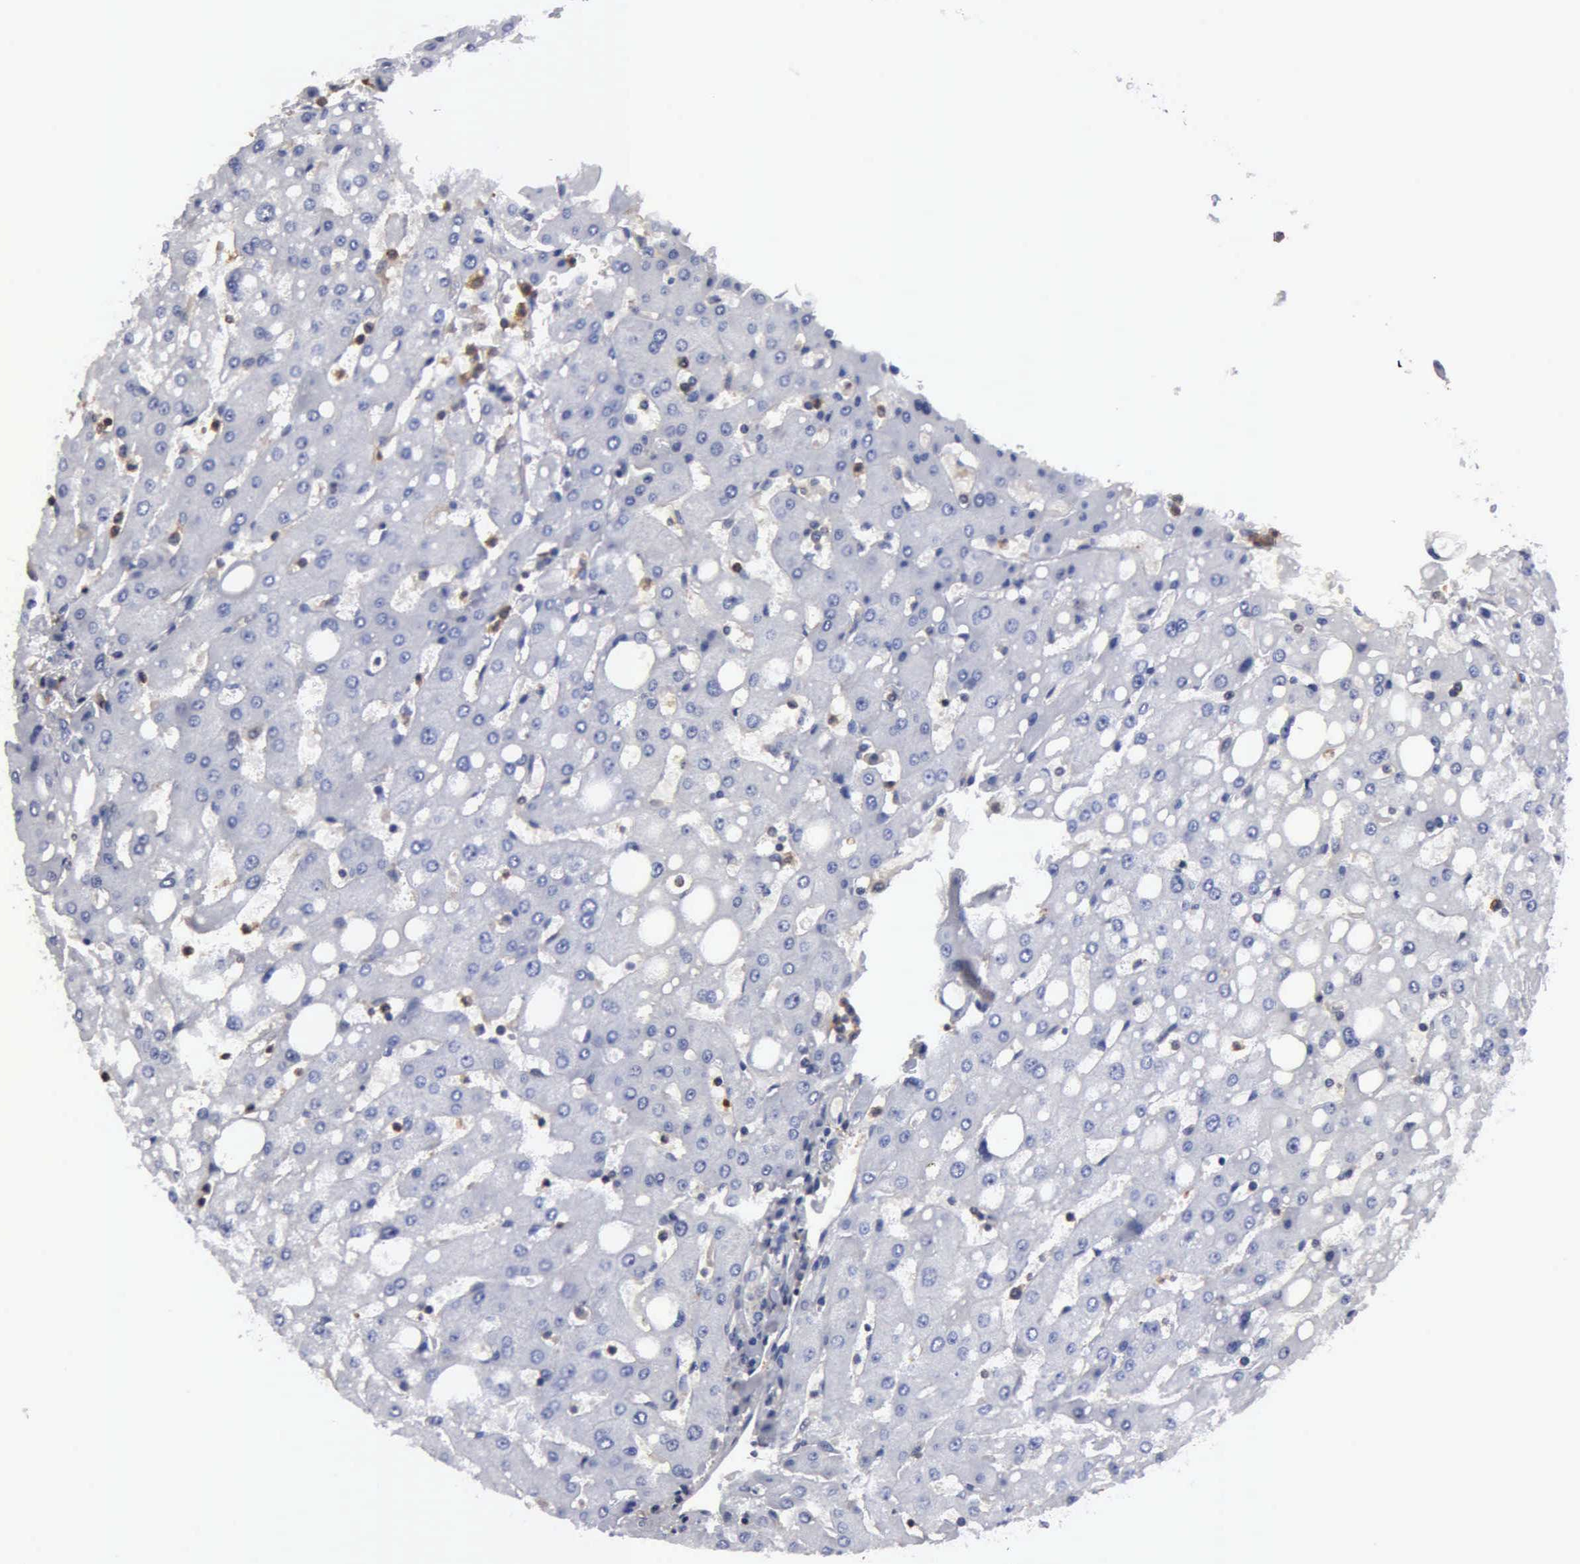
{"staining": {"intensity": "weak", "quantity": "25%-75%", "location": "cytoplasmic/membranous"}, "tissue": "liver", "cell_type": "Cholangiocytes", "image_type": "normal", "snomed": [{"axis": "morphology", "description": "Normal tissue, NOS"}, {"axis": "topography", "description": "Liver"}], "caption": "A low amount of weak cytoplasmic/membranous staining is identified in approximately 25%-75% of cholangiocytes in unremarkable liver. Using DAB (brown) and hematoxylin (blue) stains, captured at high magnification using brightfield microscopy.", "gene": "G6PD", "patient": {"sex": "male", "age": 49}}